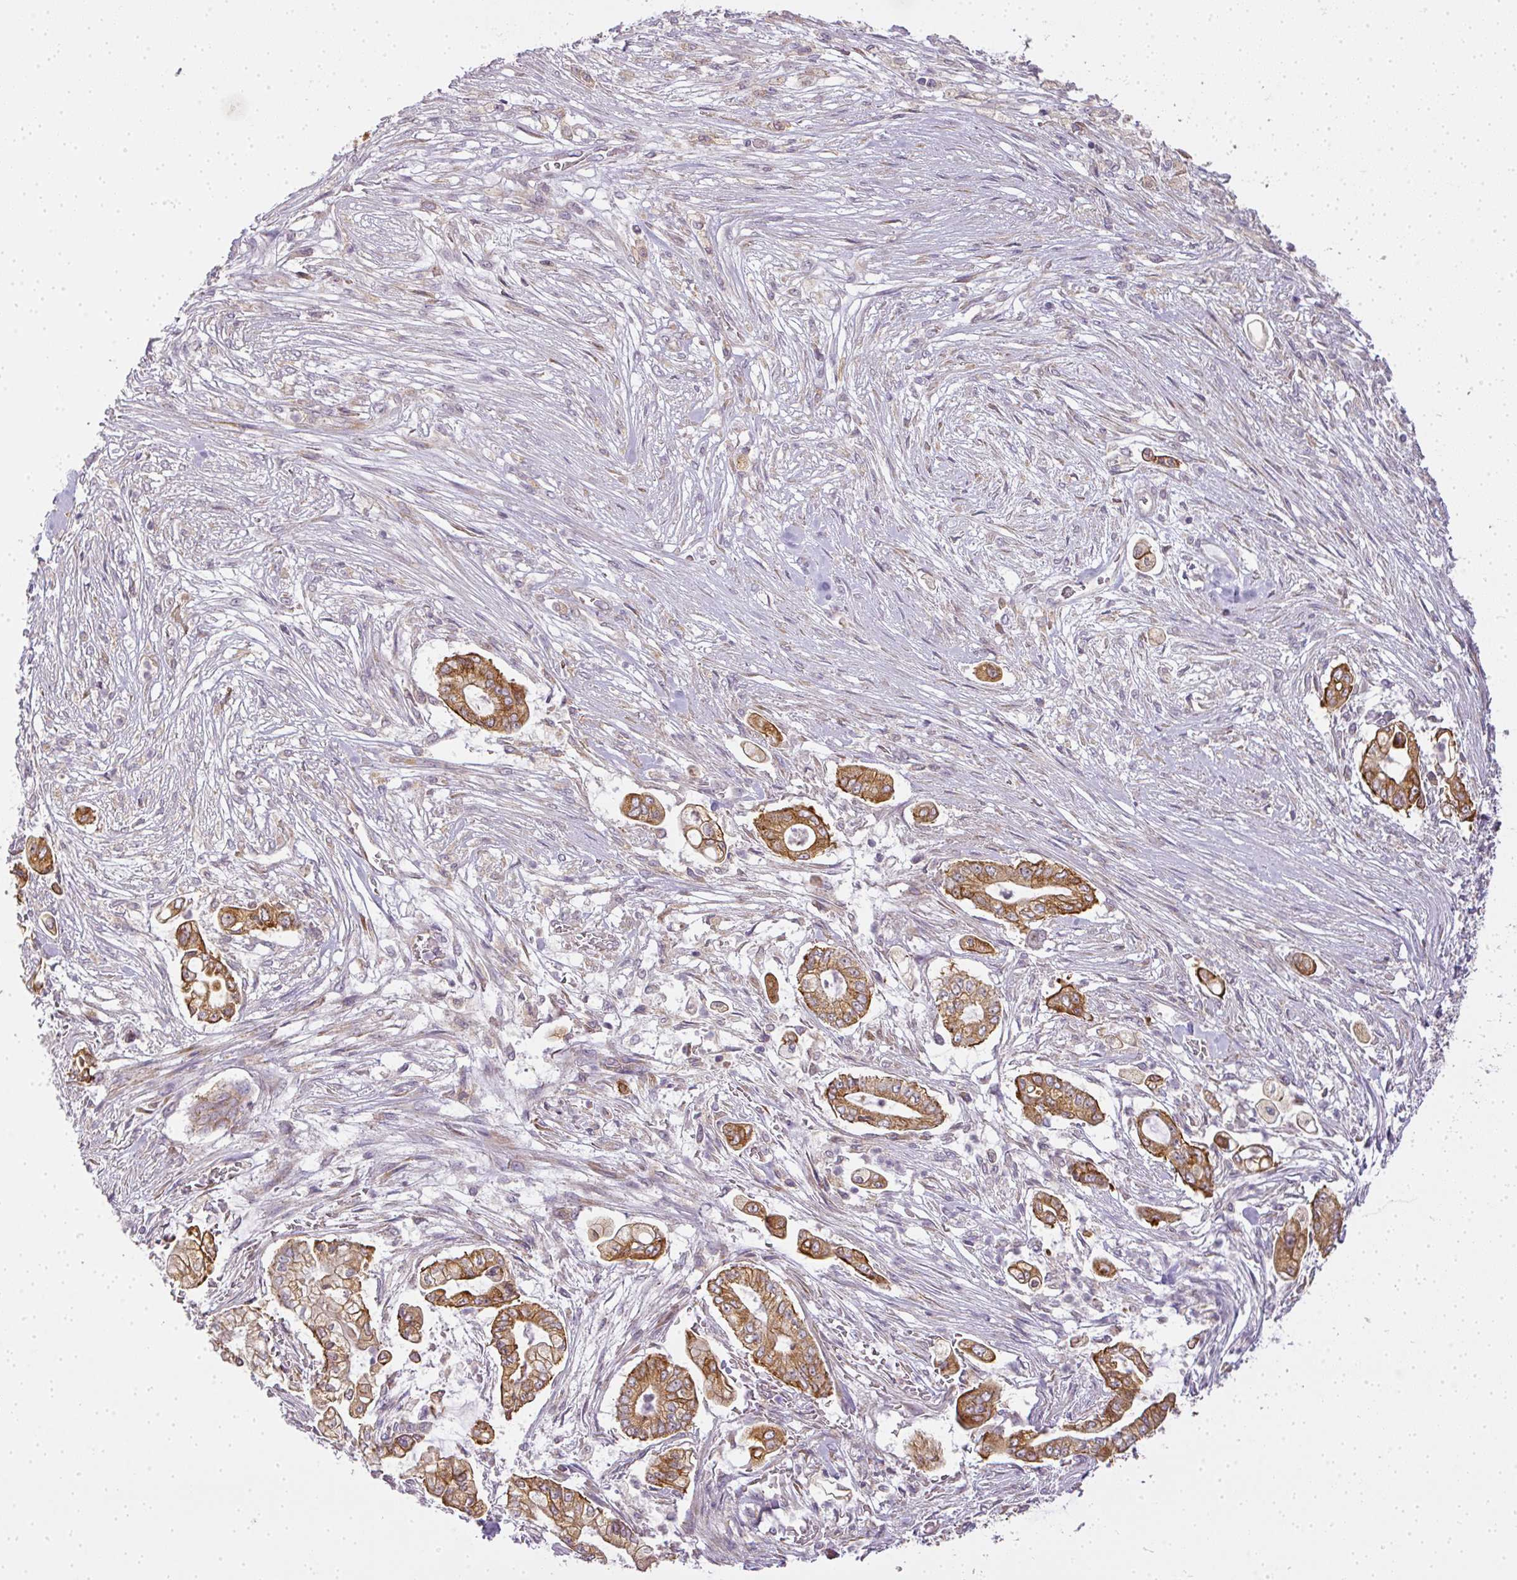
{"staining": {"intensity": "strong", "quantity": ">75%", "location": "cytoplasmic/membranous"}, "tissue": "pancreatic cancer", "cell_type": "Tumor cells", "image_type": "cancer", "snomed": [{"axis": "morphology", "description": "Adenocarcinoma, NOS"}, {"axis": "topography", "description": "Pancreas"}], "caption": "A high amount of strong cytoplasmic/membranous expression is present in approximately >75% of tumor cells in pancreatic adenocarcinoma tissue.", "gene": "MED19", "patient": {"sex": "female", "age": 69}}